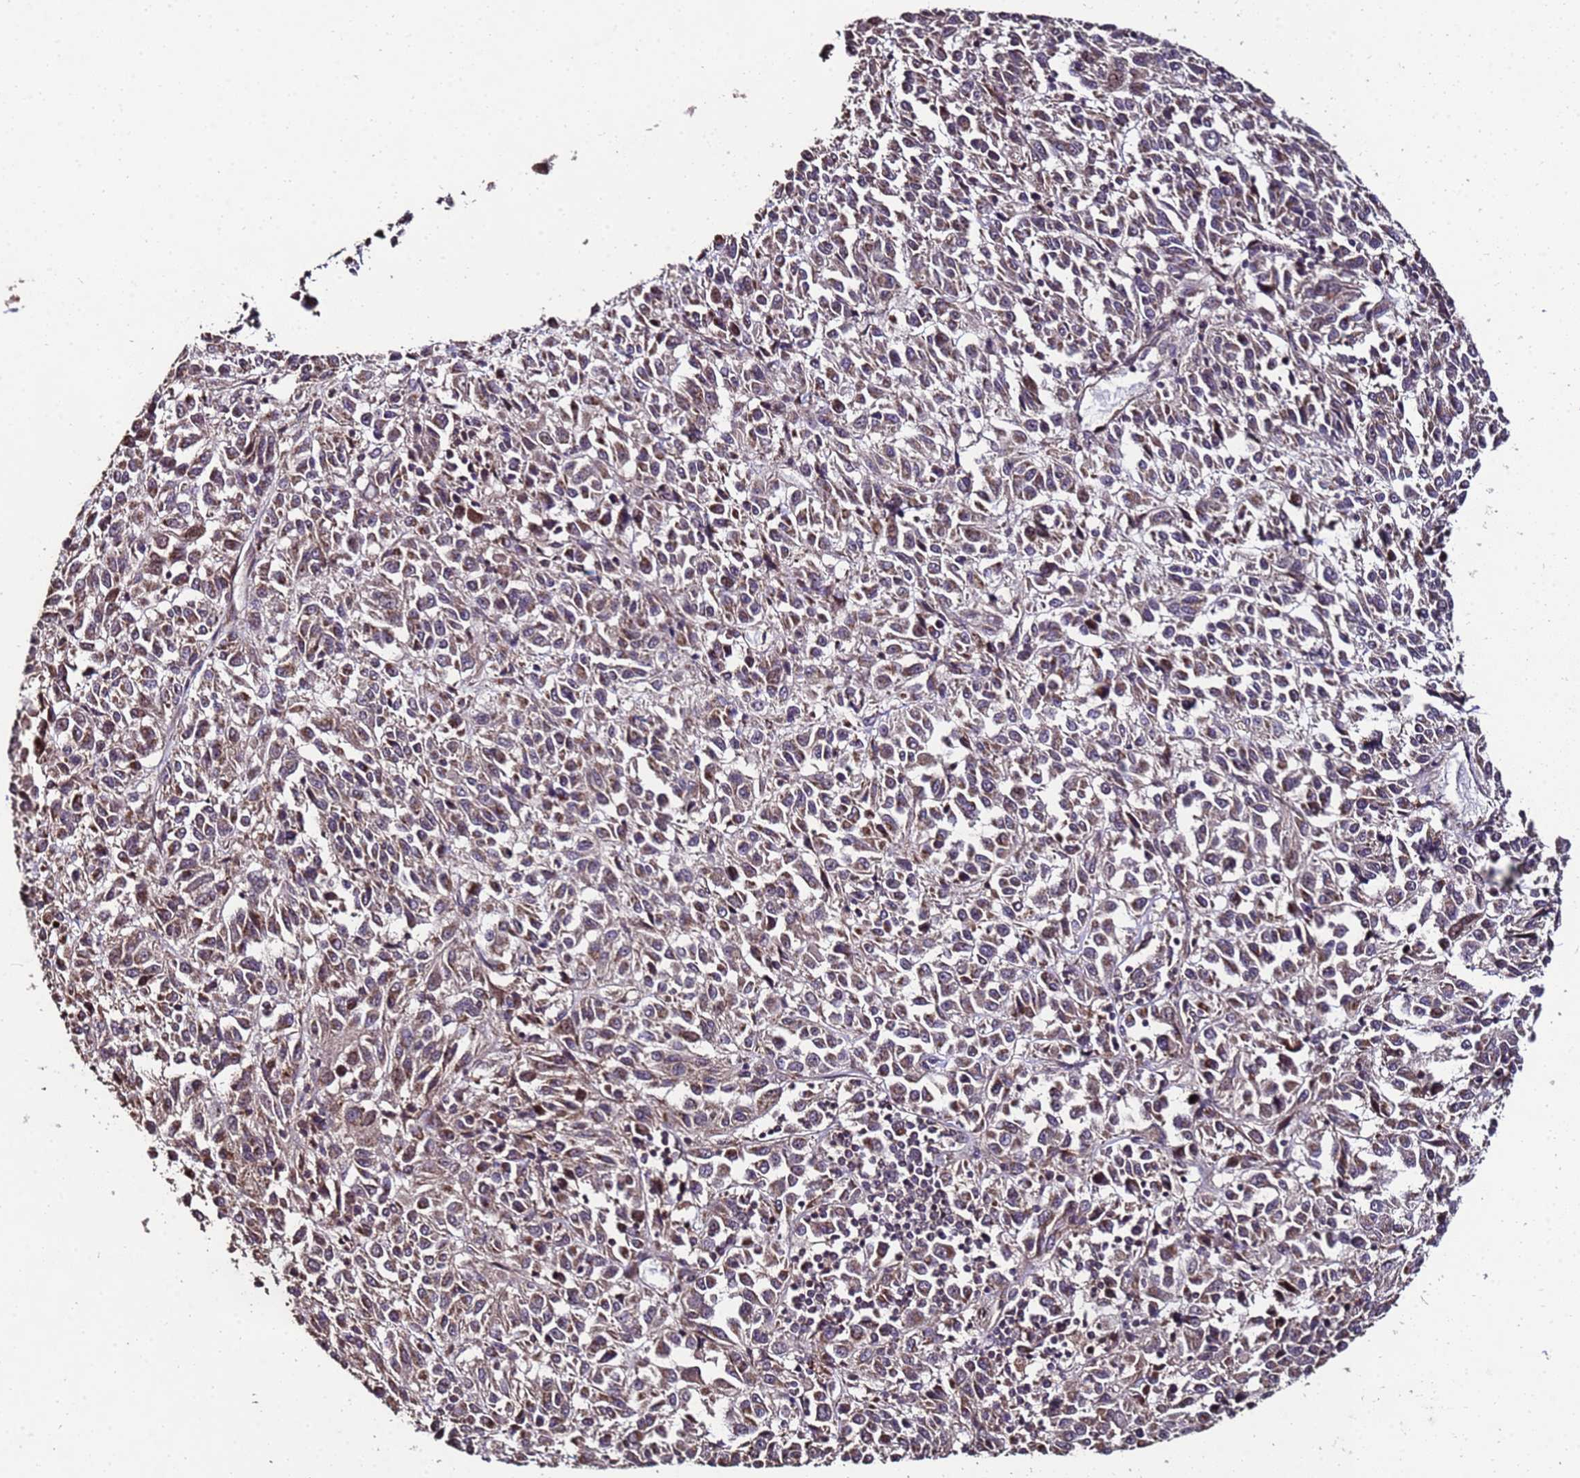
{"staining": {"intensity": "weak", "quantity": "25%-75%", "location": "cytoplasmic/membranous,nuclear"}, "tissue": "melanoma", "cell_type": "Tumor cells", "image_type": "cancer", "snomed": [{"axis": "morphology", "description": "Malignant melanoma, Metastatic site"}, {"axis": "topography", "description": "Lung"}], "caption": "Protein analysis of malignant melanoma (metastatic site) tissue demonstrates weak cytoplasmic/membranous and nuclear expression in approximately 25%-75% of tumor cells.", "gene": "PRODH", "patient": {"sex": "male", "age": 64}}